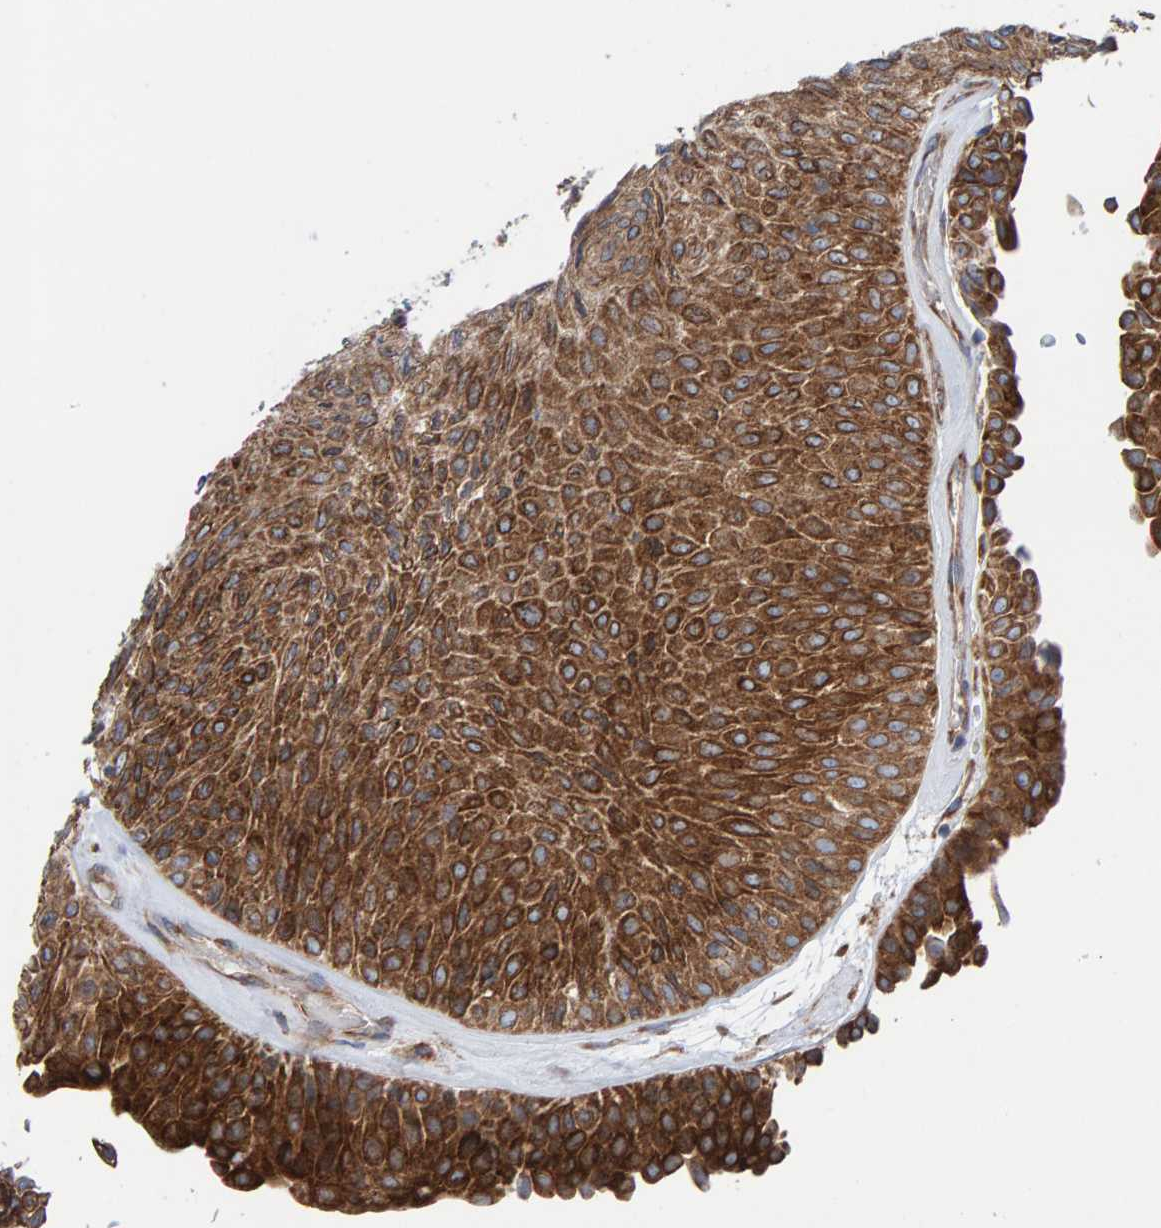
{"staining": {"intensity": "moderate", "quantity": ">75%", "location": "cytoplasmic/membranous"}, "tissue": "urothelial cancer", "cell_type": "Tumor cells", "image_type": "cancer", "snomed": [{"axis": "morphology", "description": "Urothelial carcinoma, Low grade"}, {"axis": "topography", "description": "Urinary bladder"}], "caption": "Protein staining of urothelial cancer tissue shows moderate cytoplasmic/membranous staining in about >75% of tumor cells. The staining is performed using DAB brown chromogen to label protein expression. The nuclei are counter-stained blue using hematoxylin.", "gene": "CDK5RAP3", "patient": {"sex": "male", "age": 78}}